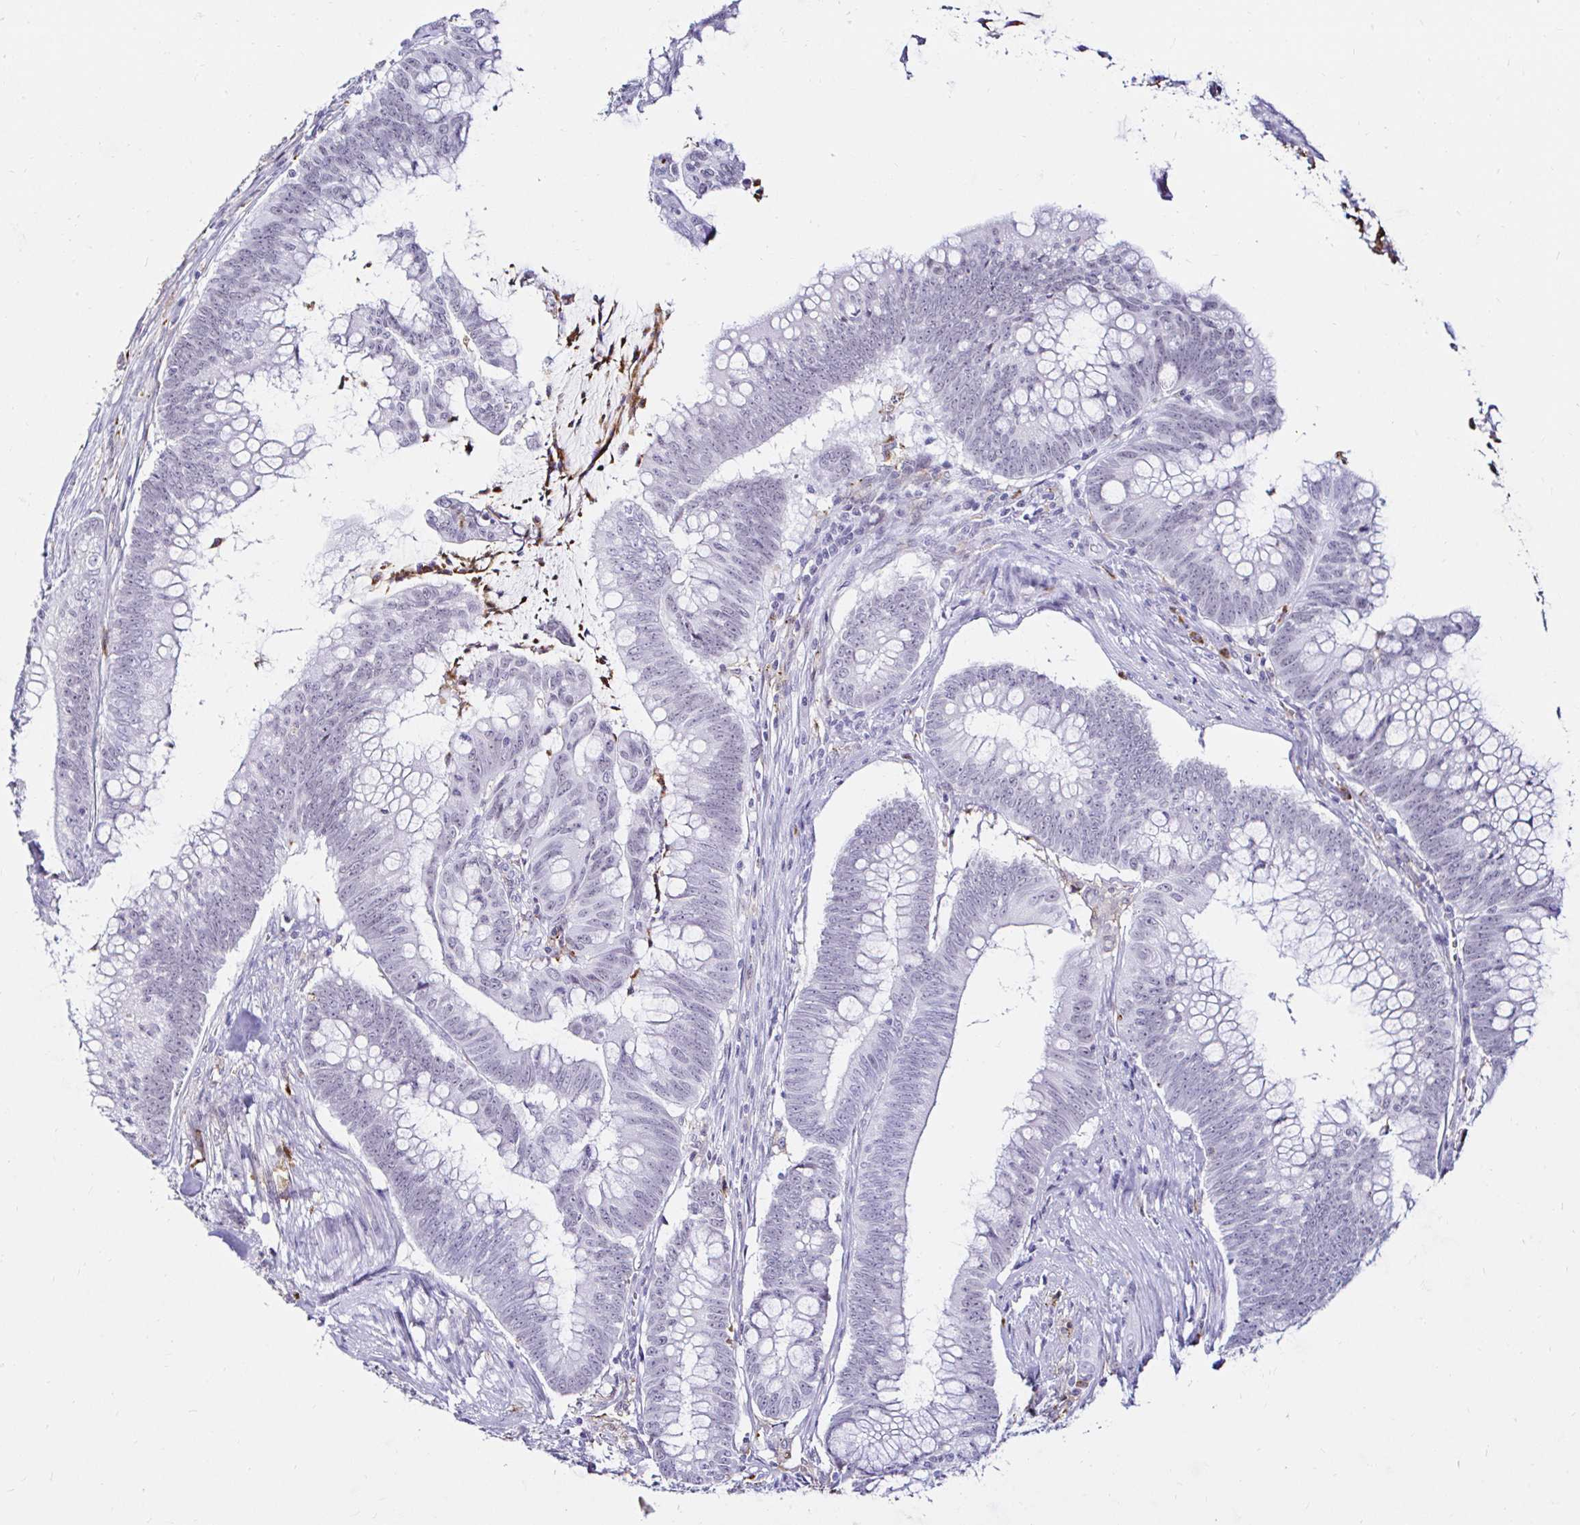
{"staining": {"intensity": "negative", "quantity": "none", "location": "none"}, "tissue": "colorectal cancer", "cell_type": "Tumor cells", "image_type": "cancer", "snomed": [{"axis": "morphology", "description": "Adenocarcinoma, NOS"}, {"axis": "topography", "description": "Colon"}], "caption": "Immunohistochemistry (IHC) photomicrograph of adenocarcinoma (colorectal) stained for a protein (brown), which shows no expression in tumor cells. (DAB immunohistochemistry, high magnification).", "gene": "CYBB", "patient": {"sex": "male", "age": 62}}